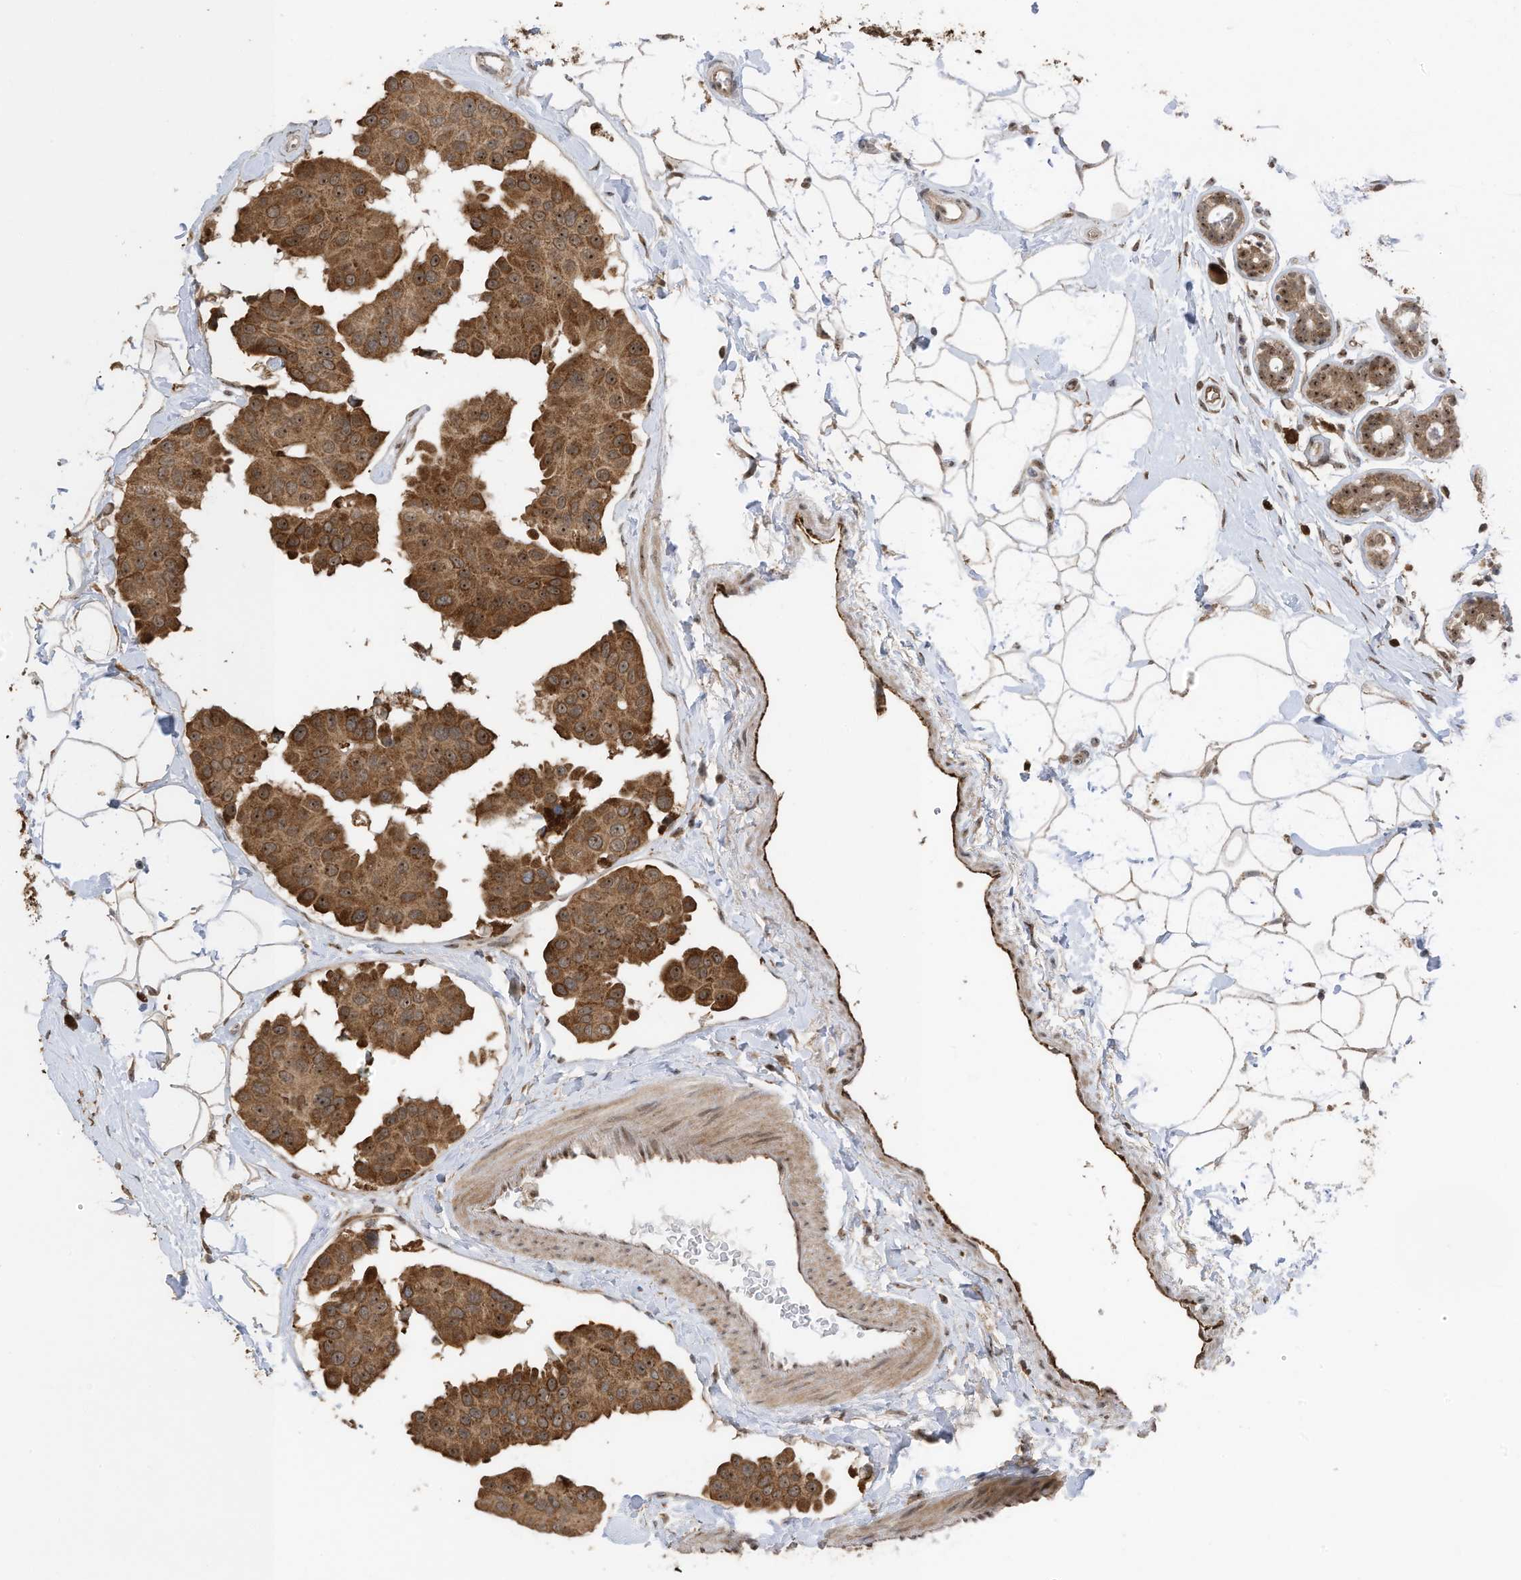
{"staining": {"intensity": "moderate", "quantity": ">75%", "location": "cytoplasmic/membranous,nuclear"}, "tissue": "breast cancer", "cell_type": "Tumor cells", "image_type": "cancer", "snomed": [{"axis": "morphology", "description": "Normal tissue, NOS"}, {"axis": "morphology", "description": "Duct carcinoma"}, {"axis": "topography", "description": "Breast"}], "caption": "DAB (3,3'-diaminobenzidine) immunohistochemical staining of human intraductal carcinoma (breast) exhibits moderate cytoplasmic/membranous and nuclear protein positivity in about >75% of tumor cells. (brown staining indicates protein expression, while blue staining denotes nuclei).", "gene": "ERLEC1", "patient": {"sex": "female", "age": 39}}